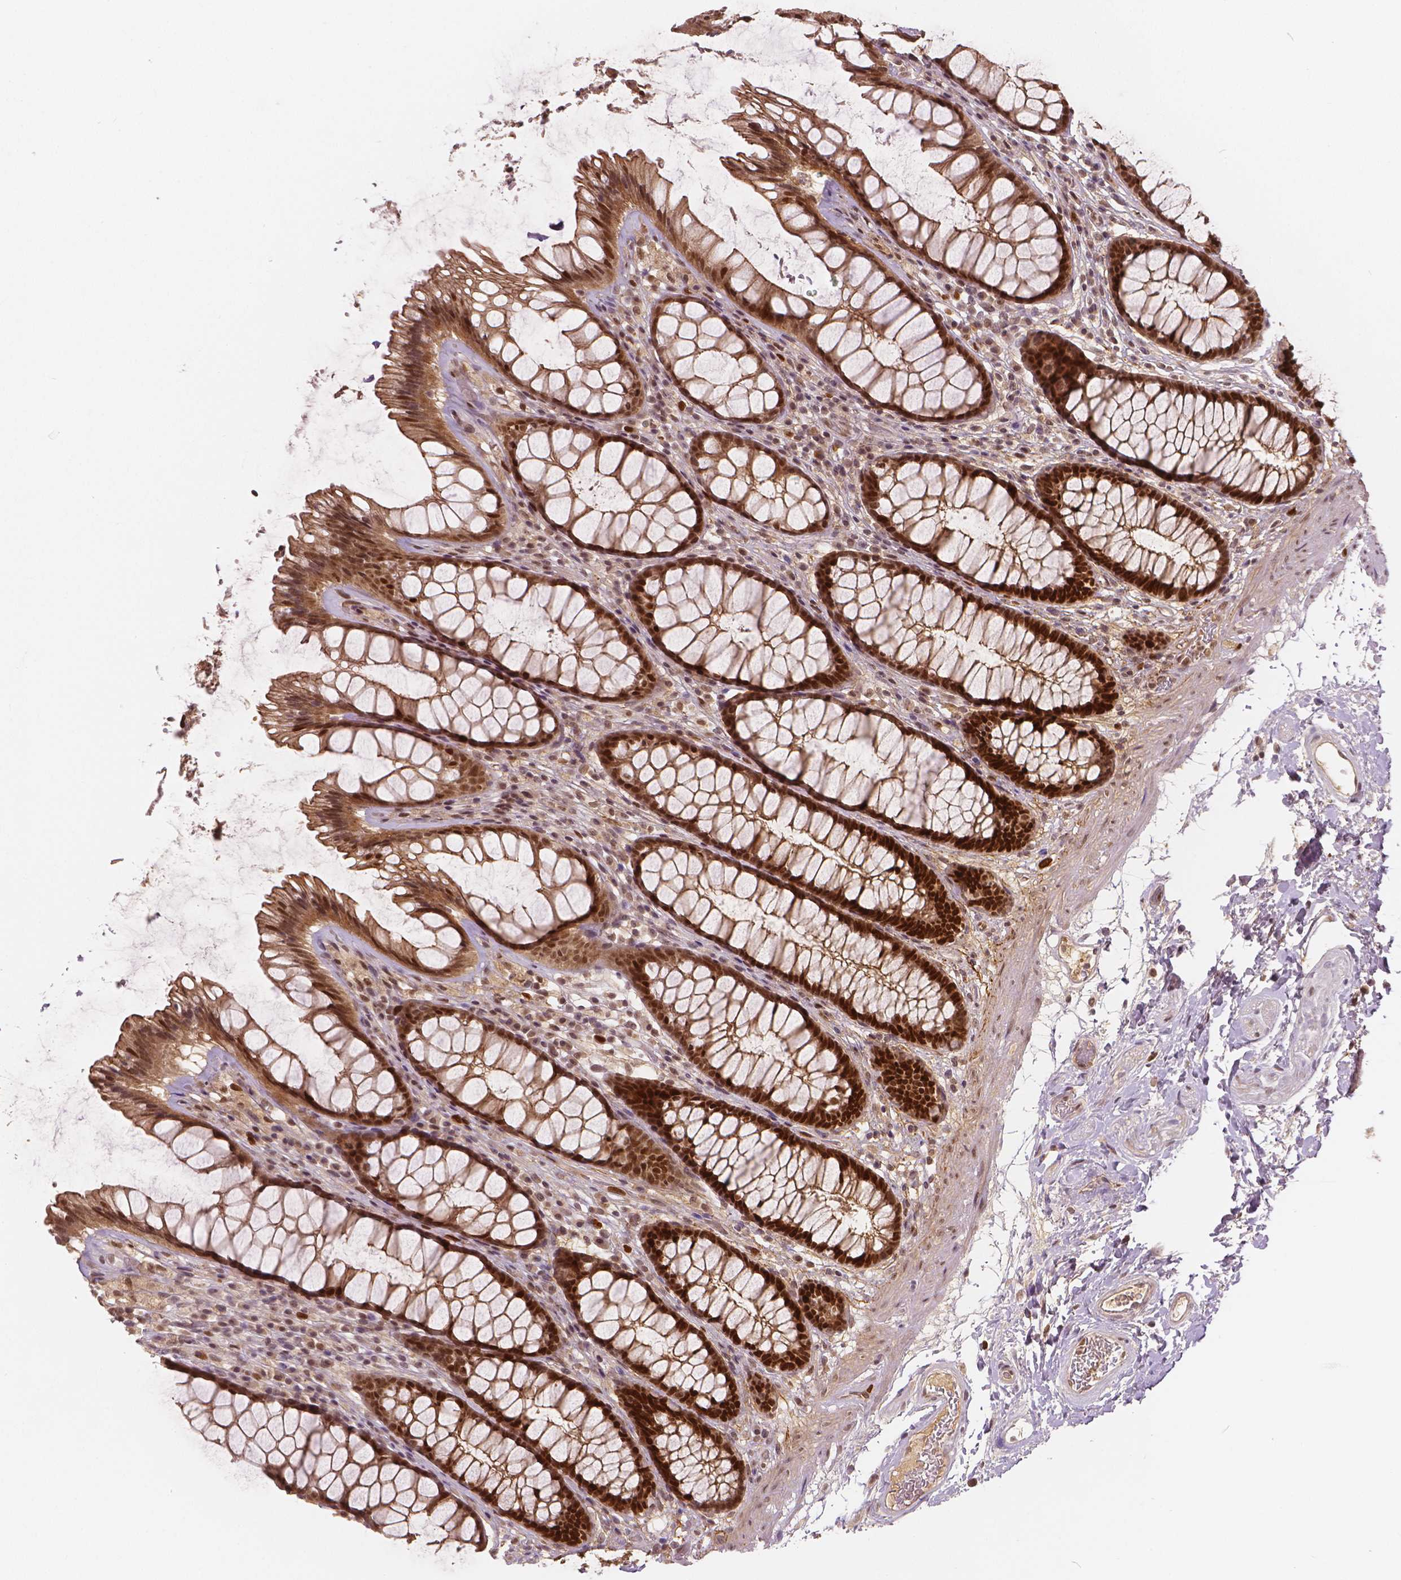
{"staining": {"intensity": "strong", "quantity": ">75%", "location": "cytoplasmic/membranous,nuclear"}, "tissue": "rectum", "cell_type": "Glandular cells", "image_type": "normal", "snomed": [{"axis": "morphology", "description": "Normal tissue, NOS"}, {"axis": "topography", "description": "Rectum"}], "caption": "Rectum stained with a brown dye reveals strong cytoplasmic/membranous,nuclear positive positivity in approximately >75% of glandular cells.", "gene": "NSD2", "patient": {"sex": "male", "age": 72}}